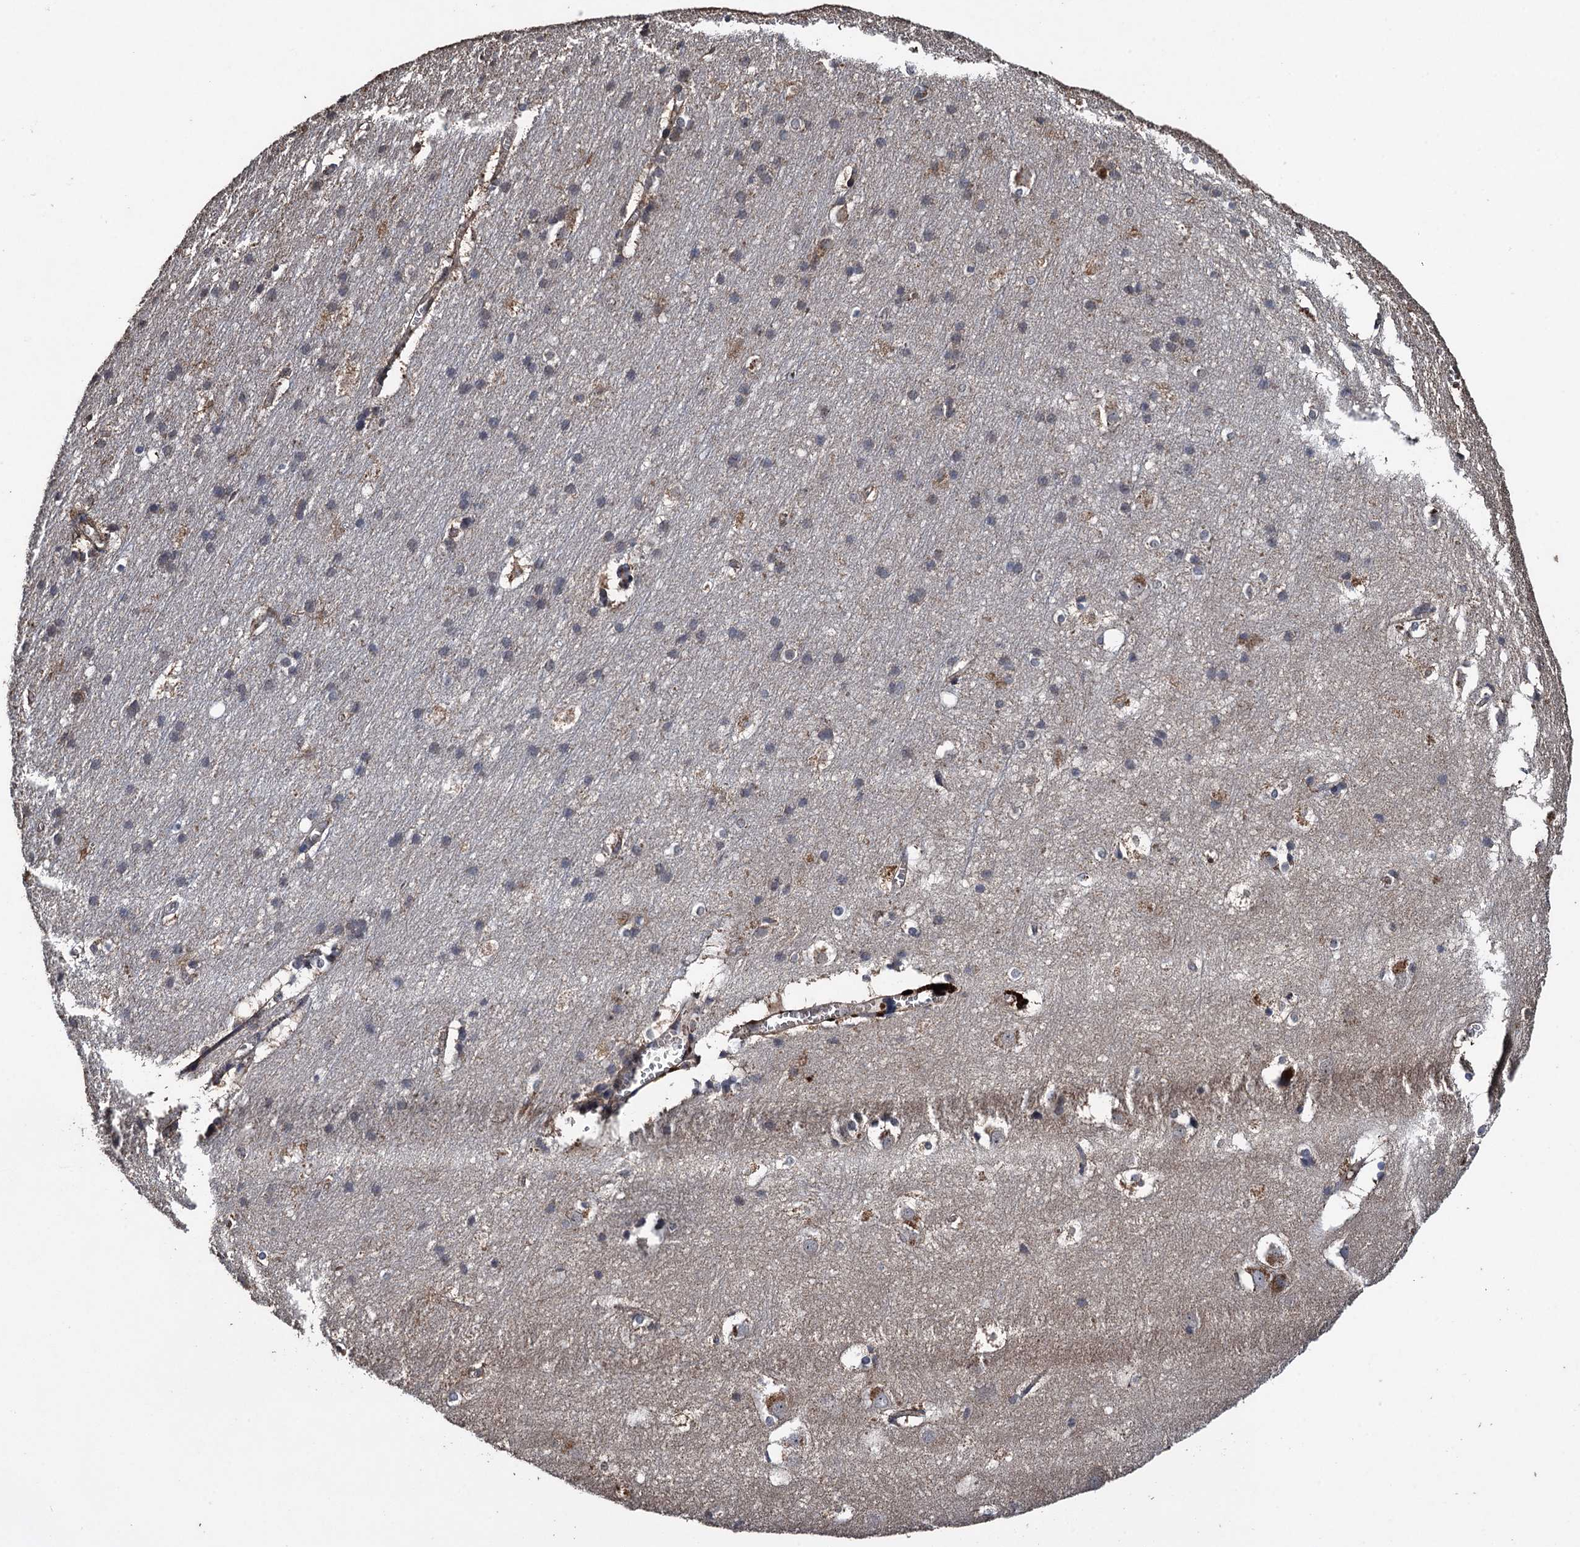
{"staining": {"intensity": "moderate", "quantity": ">75%", "location": "cytoplasmic/membranous"}, "tissue": "cerebral cortex", "cell_type": "Endothelial cells", "image_type": "normal", "snomed": [{"axis": "morphology", "description": "Normal tissue, NOS"}, {"axis": "topography", "description": "Cerebral cortex"}], "caption": "An immunohistochemistry (IHC) histopathology image of normal tissue is shown. Protein staining in brown labels moderate cytoplasmic/membranous positivity in cerebral cortex within endothelial cells.", "gene": "TXNDC11", "patient": {"sex": "male", "age": 54}}